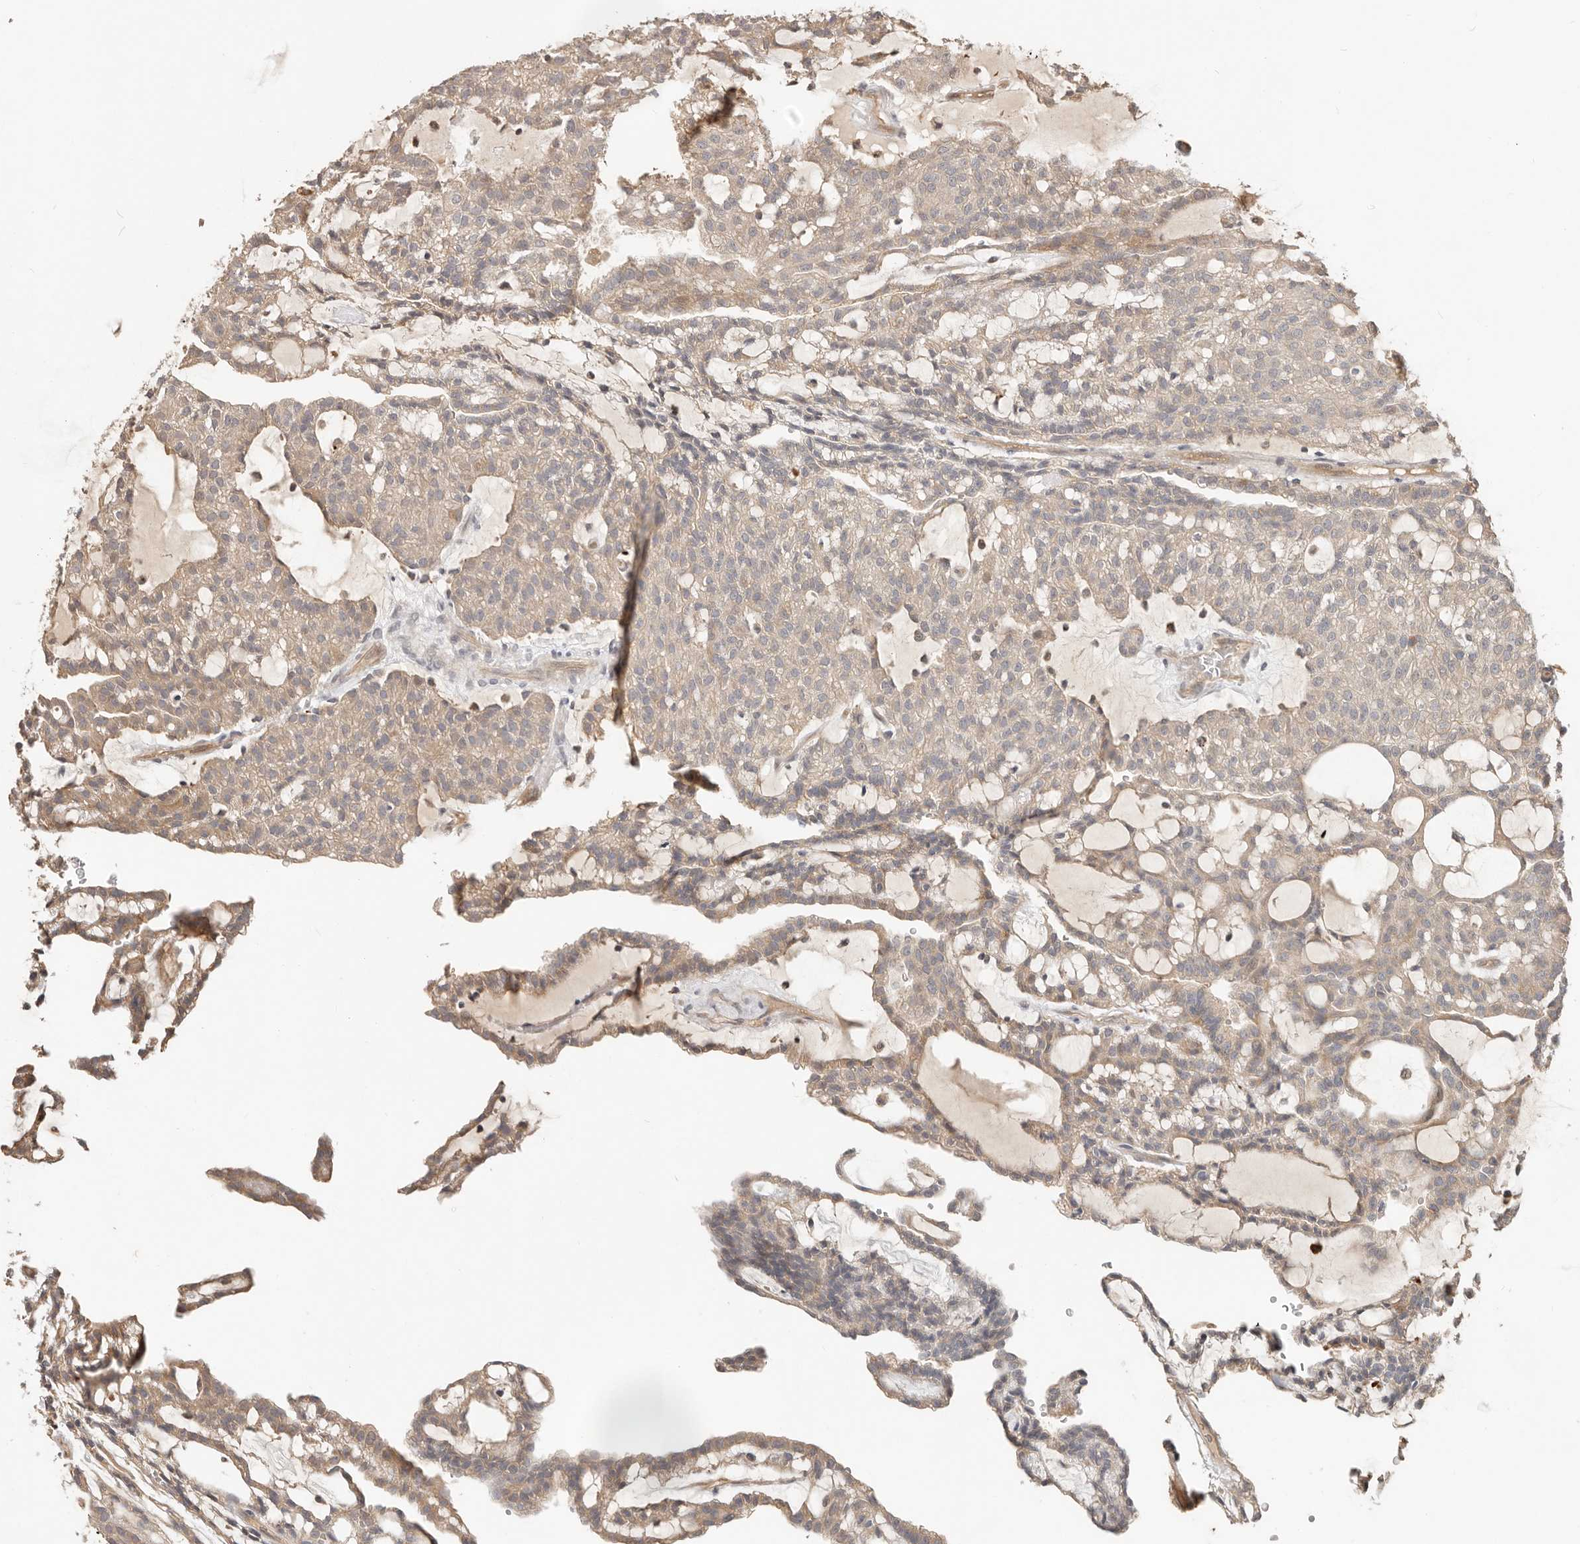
{"staining": {"intensity": "weak", "quantity": ">75%", "location": "cytoplasmic/membranous"}, "tissue": "renal cancer", "cell_type": "Tumor cells", "image_type": "cancer", "snomed": [{"axis": "morphology", "description": "Adenocarcinoma, NOS"}, {"axis": "topography", "description": "Kidney"}], "caption": "This photomicrograph demonstrates renal cancer (adenocarcinoma) stained with IHC to label a protein in brown. The cytoplasmic/membranous of tumor cells show weak positivity for the protein. Nuclei are counter-stained blue.", "gene": "MTFR2", "patient": {"sex": "male", "age": 63}}